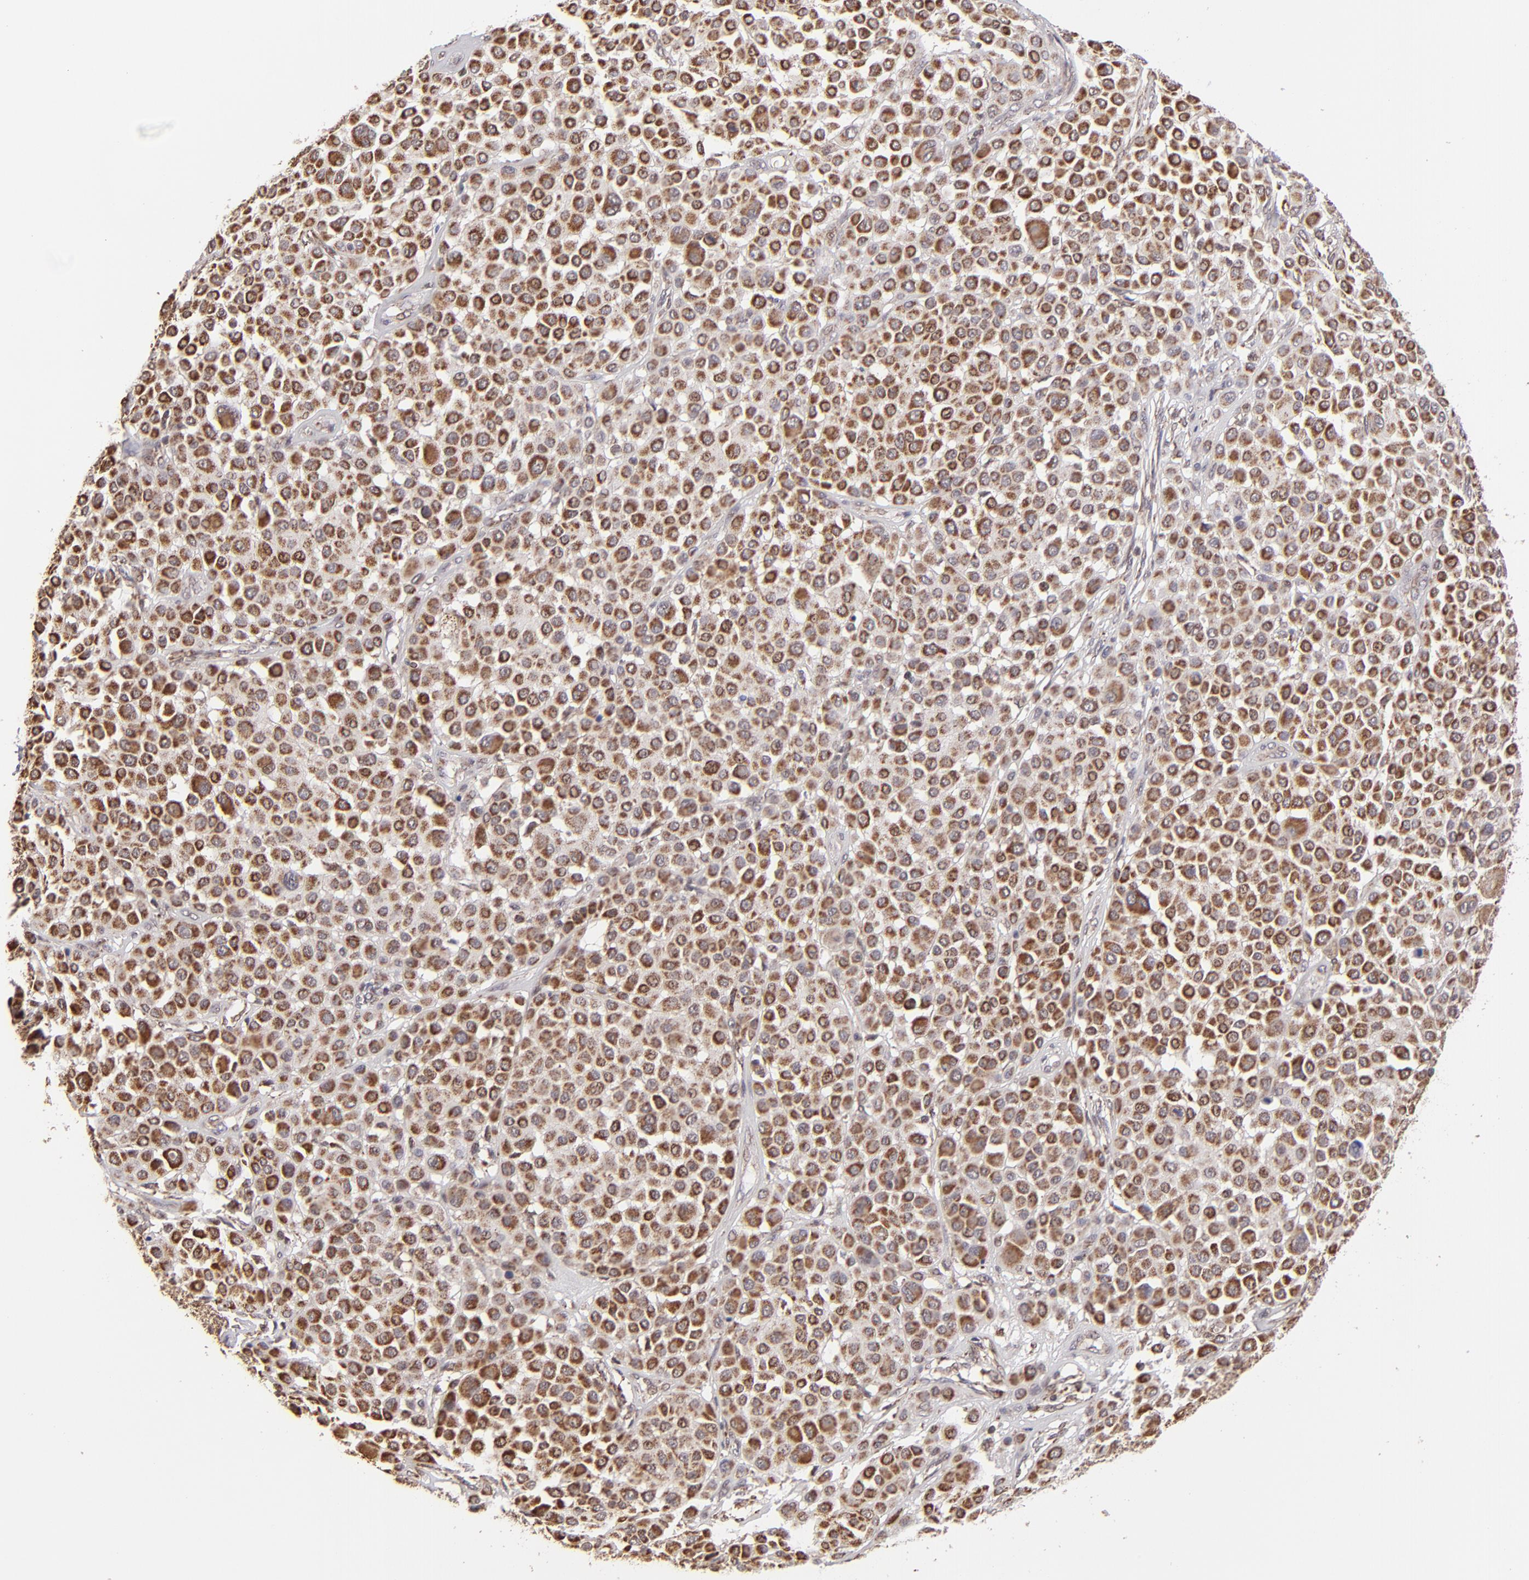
{"staining": {"intensity": "moderate", "quantity": ">75%", "location": "cytoplasmic/membranous"}, "tissue": "melanoma", "cell_type": "Tumor cells", "image_type": "cancer", "snomed": [{"axis": "morphology", "description": "Malignant melanoma, Metastatic site"}, {"axis": "topography", "description": "Soft tissue"}], "caption": "Protein staining of melanoma tissue displays moderate cytoplasmic/membranous expression in about >75% of tumor cells. Using DAB (brown) and hematoxylin (blue) stains, captured at high magnification using brightfield microscopy.", "gene": "SLC15A1", "patient": {"sex": "male", "age": 41}}